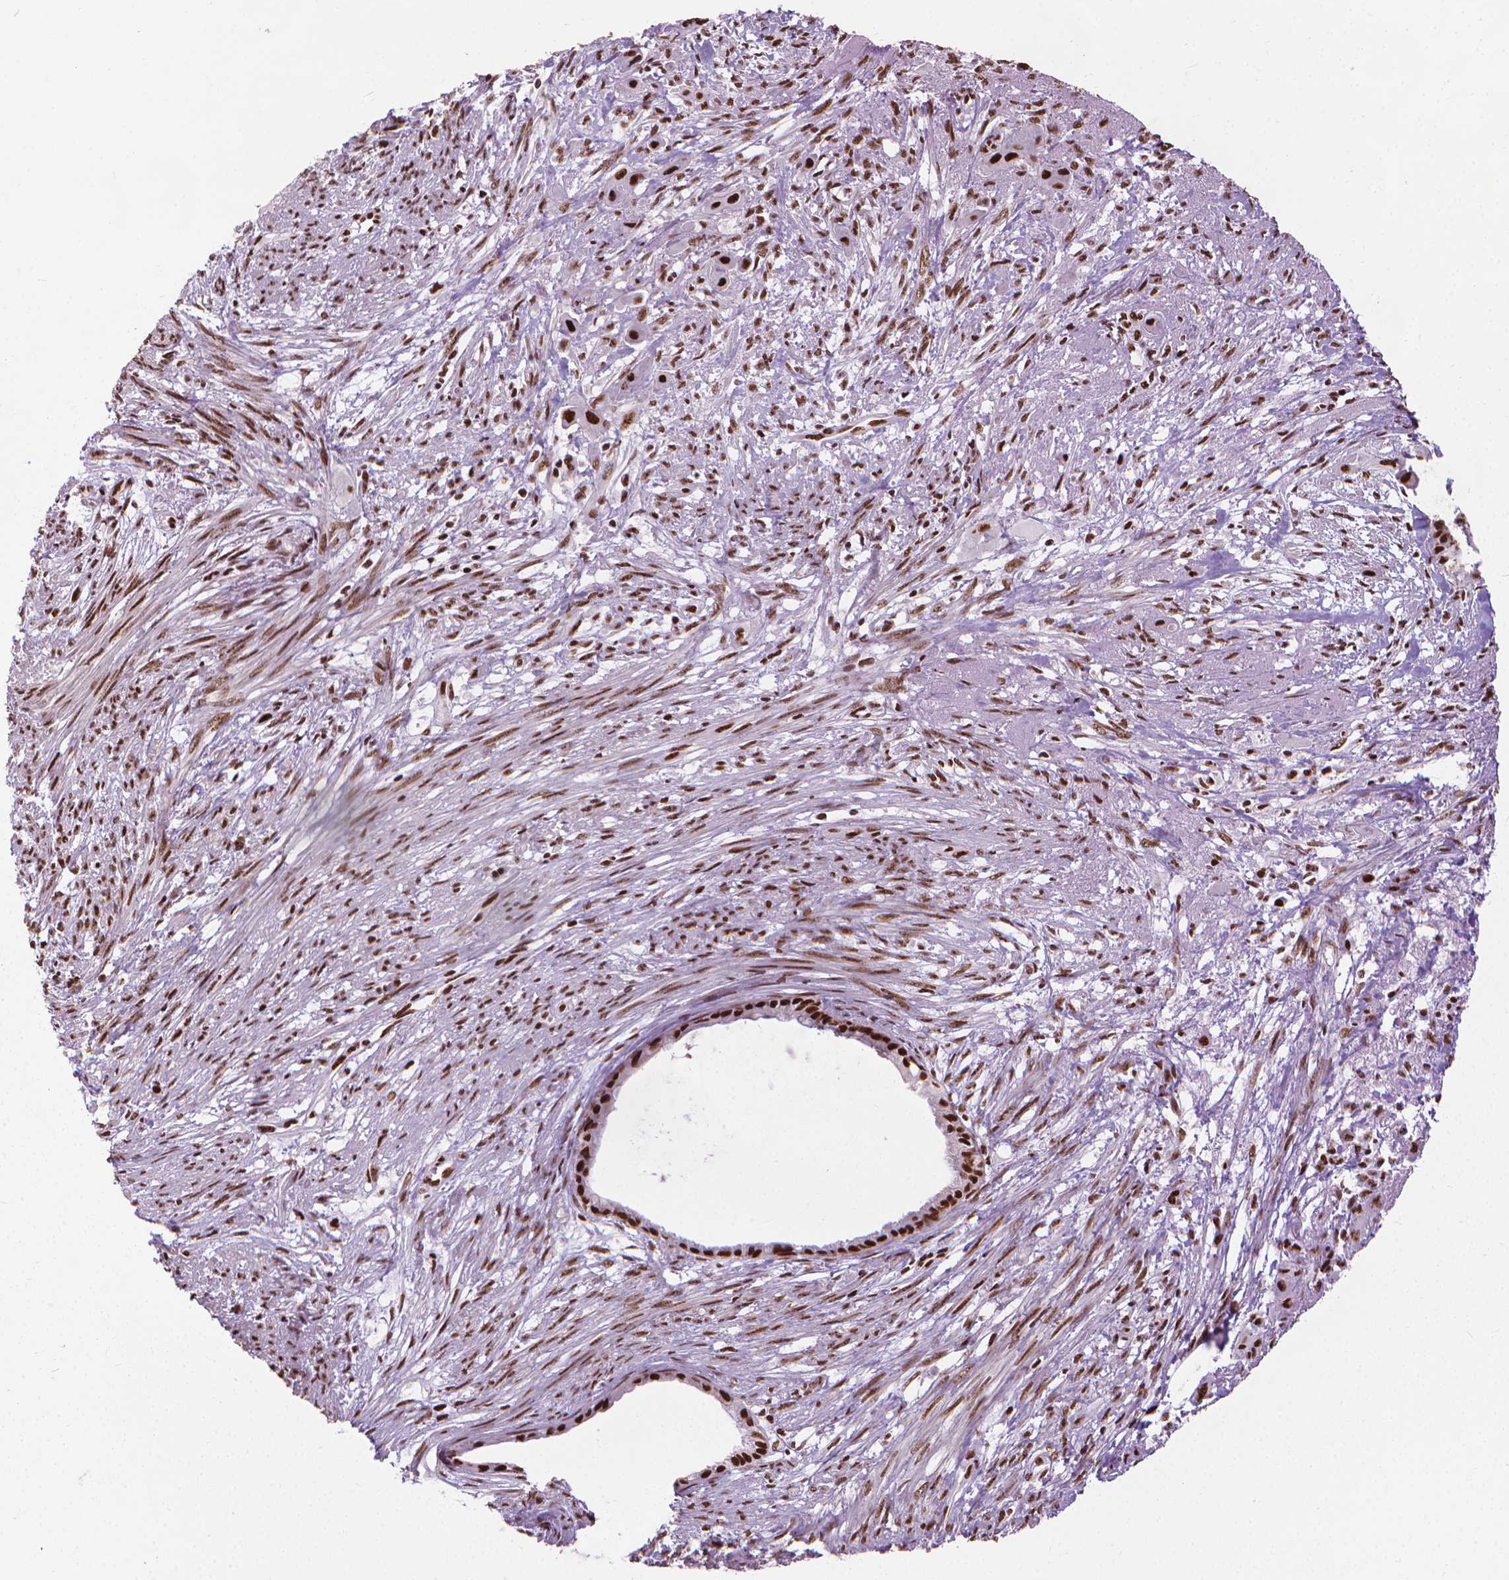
{"staining": {"intensity": "strong", "quantity": ">75%", "location": "nuclear"}, "tissue": "endometrial cancer", "cell_type": "Tumor cells", "image_type": "cancer", "snomed": [{"axis": "morphology", "description": "Adenocarcinoma, NOS"}, {"axis": "topography", "description": "Endometrium"}], "caption": "Human adenocarcinoma (endometrial) stained for a protein (brown) shows strong nuclear positive positivity in about >75% of tumor cells.", "gene": "AKAP8", "patient": {"sex": "female", "age": 86}}